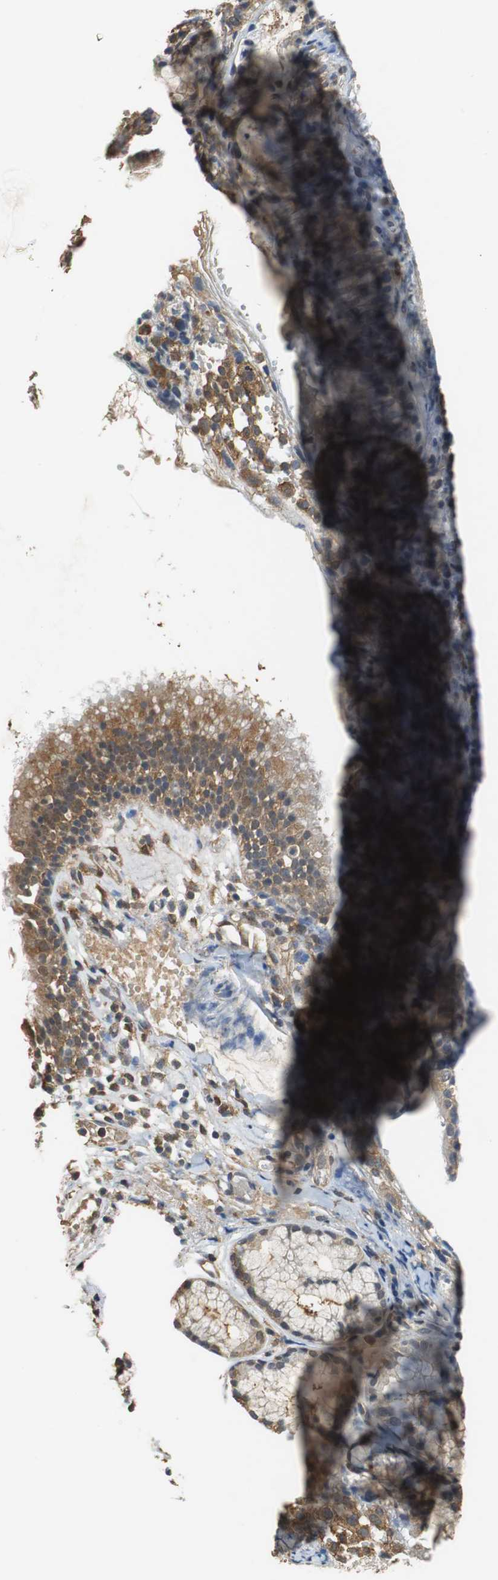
{"staining": {"intensity": "moderate", "quantity": ">75%", "location": "cytoplasmic/membranous"}, "tissue": "nasopharynx", "cell_type": "Respiratory epithelial cells", "image_type": "normal", "snomed": [{"axis": "morphology", "description": "Normal tissue, NOS"}, {"axis": "morphology", "description": "Inflammation, NOS"}, {"axis": "topography", "description": "Nasopharynx"}], "caption": "Immunohistochemistry photomicrograph of normal nasopharynx: human nasopharynx stained using IHC exhibits medium levels of moderate protein expression localized specifically in the cytoplasmic/membranous of respiratory epithelial cells, appearing as a cytoplasmic/membranous brown color.", "gene": "UBQLN2", "patient": {"sex": "female", "age": 55}}